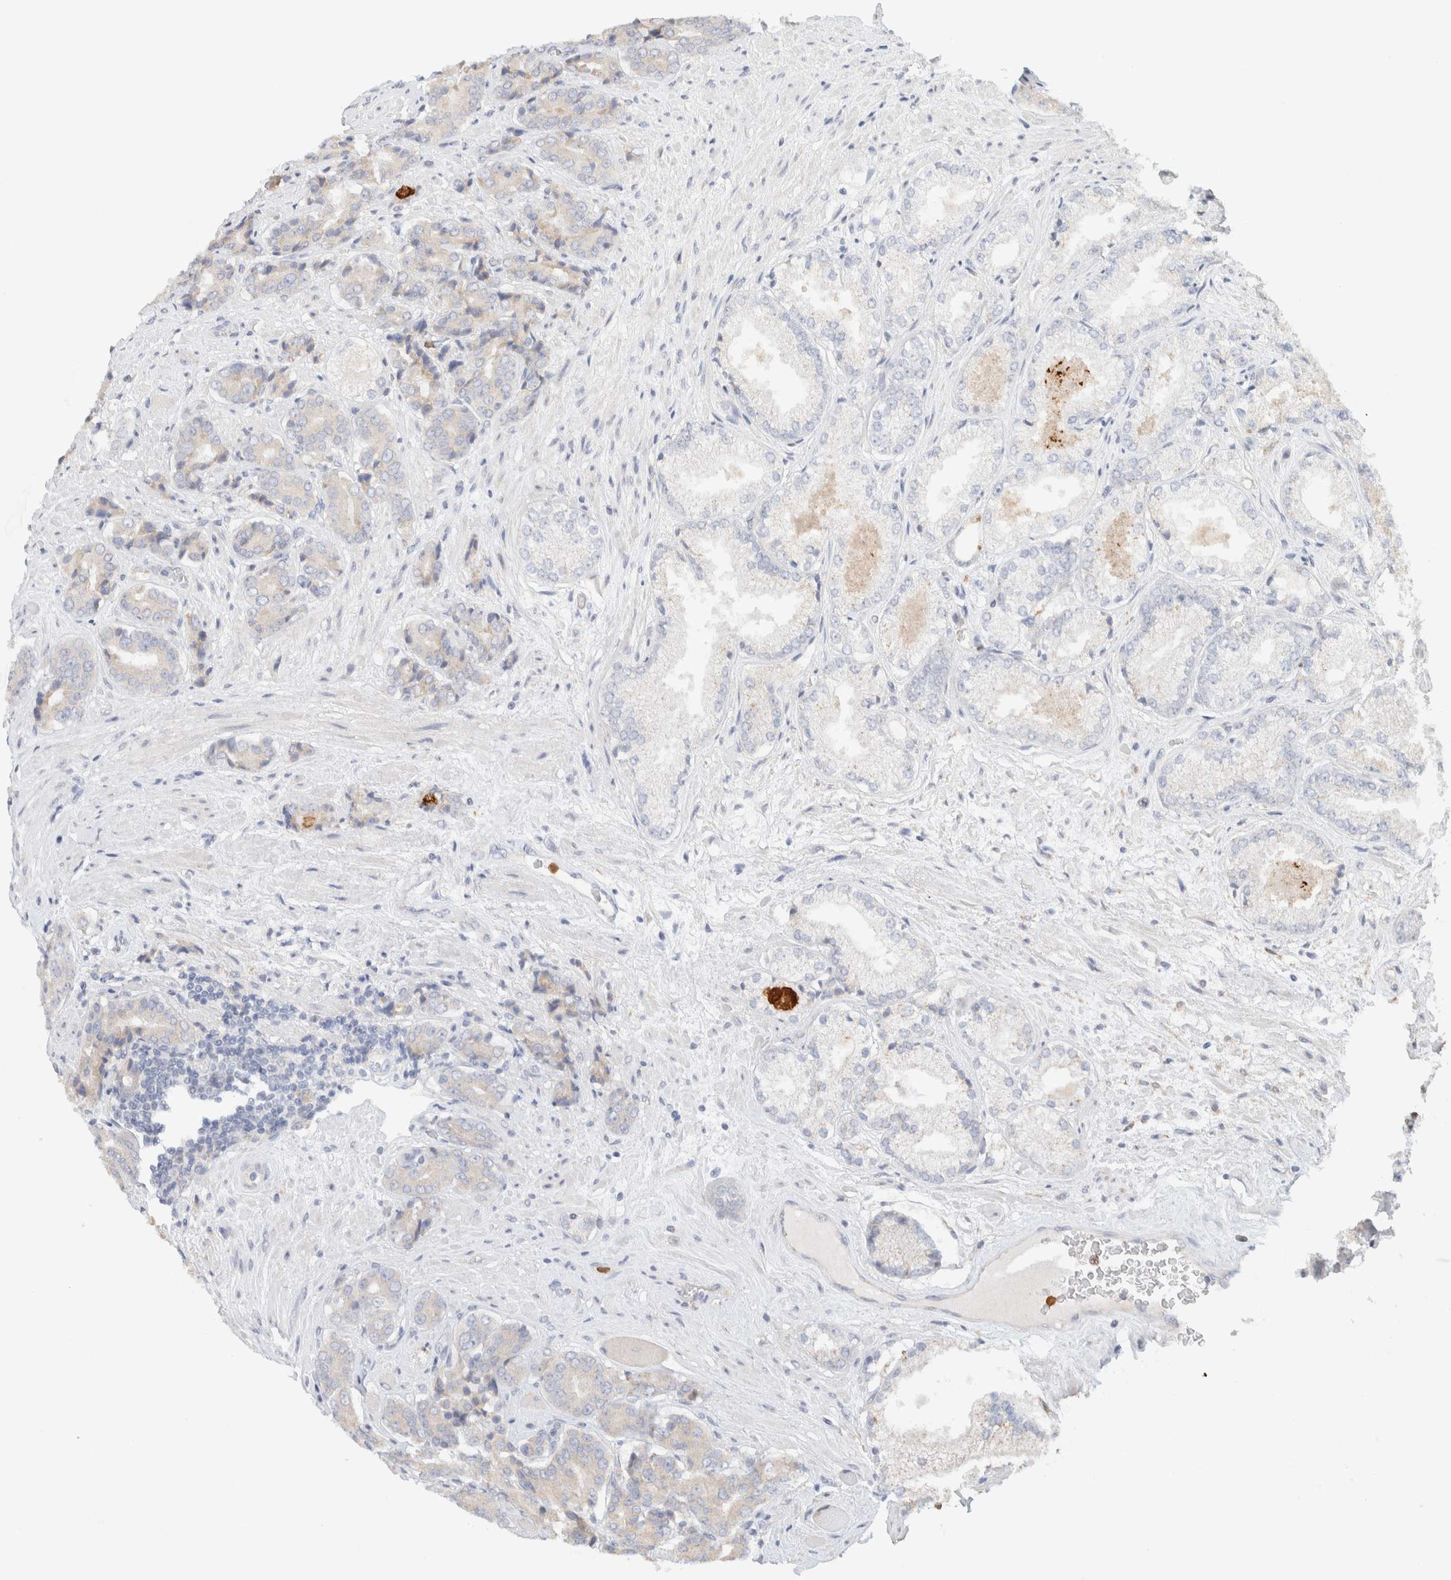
{"staining": {"intensity": "weak", "quantity": "25%-75%", "location": "cytoplasmic/membranous"}, "tissue": "prostate cancer", "cell_type": "Tumor cells", "image_type": "cancer", "snomed": [{"axis": "morphology", "description": "Adenocarcinoma, High grade"}, {"axis": "topography", "description": "Prostate"}], "caption": "Prostate cancer (high-grade adenocarcinoma) stained for a protein (brown) shows weak cytoplasmic/membranous positive expression in about 25%-75% of tumor cells.", "gene": "TTC3", "patient": {"sex": "male", "age": 71}}